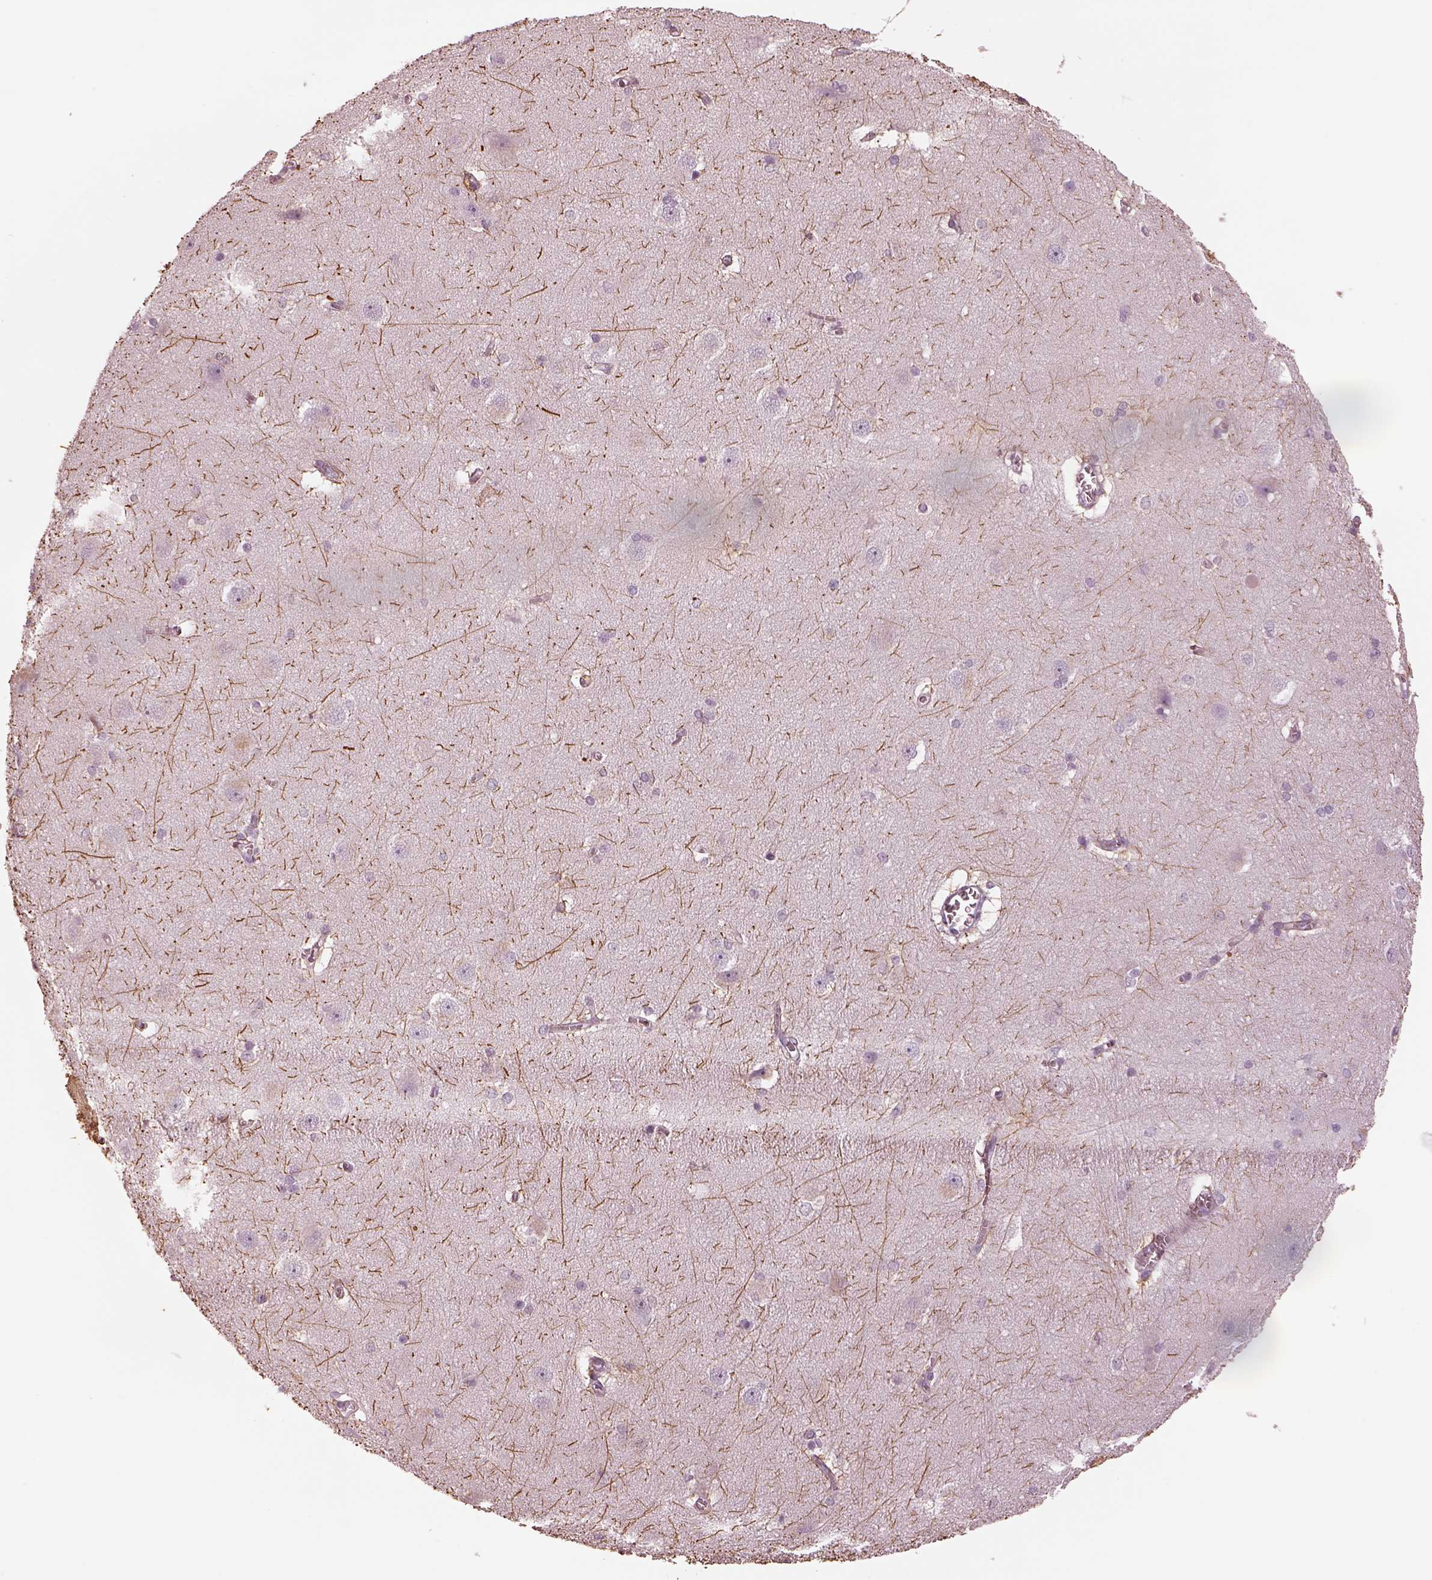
{"staining": {"intensity": "negative", "quantity": "none", "location": "none"}, "tissue": "hippocampus", "cell_type": "Glial cells", "image_type": "normal", "snomed": [{"axis": "morphology", "description": "Normal tissue, NOS"}, {"axis": "topography", "description": "Cerebral cortex"}, {"axis": "topography", "description": "Hippocampus"}], "caption": "There is no significant staining in glial cells of hippocampus. (IHC, brightfield microscopy, high magnification).", "gene": "MIA", "patient": {"sex": "female", "age": 19}}